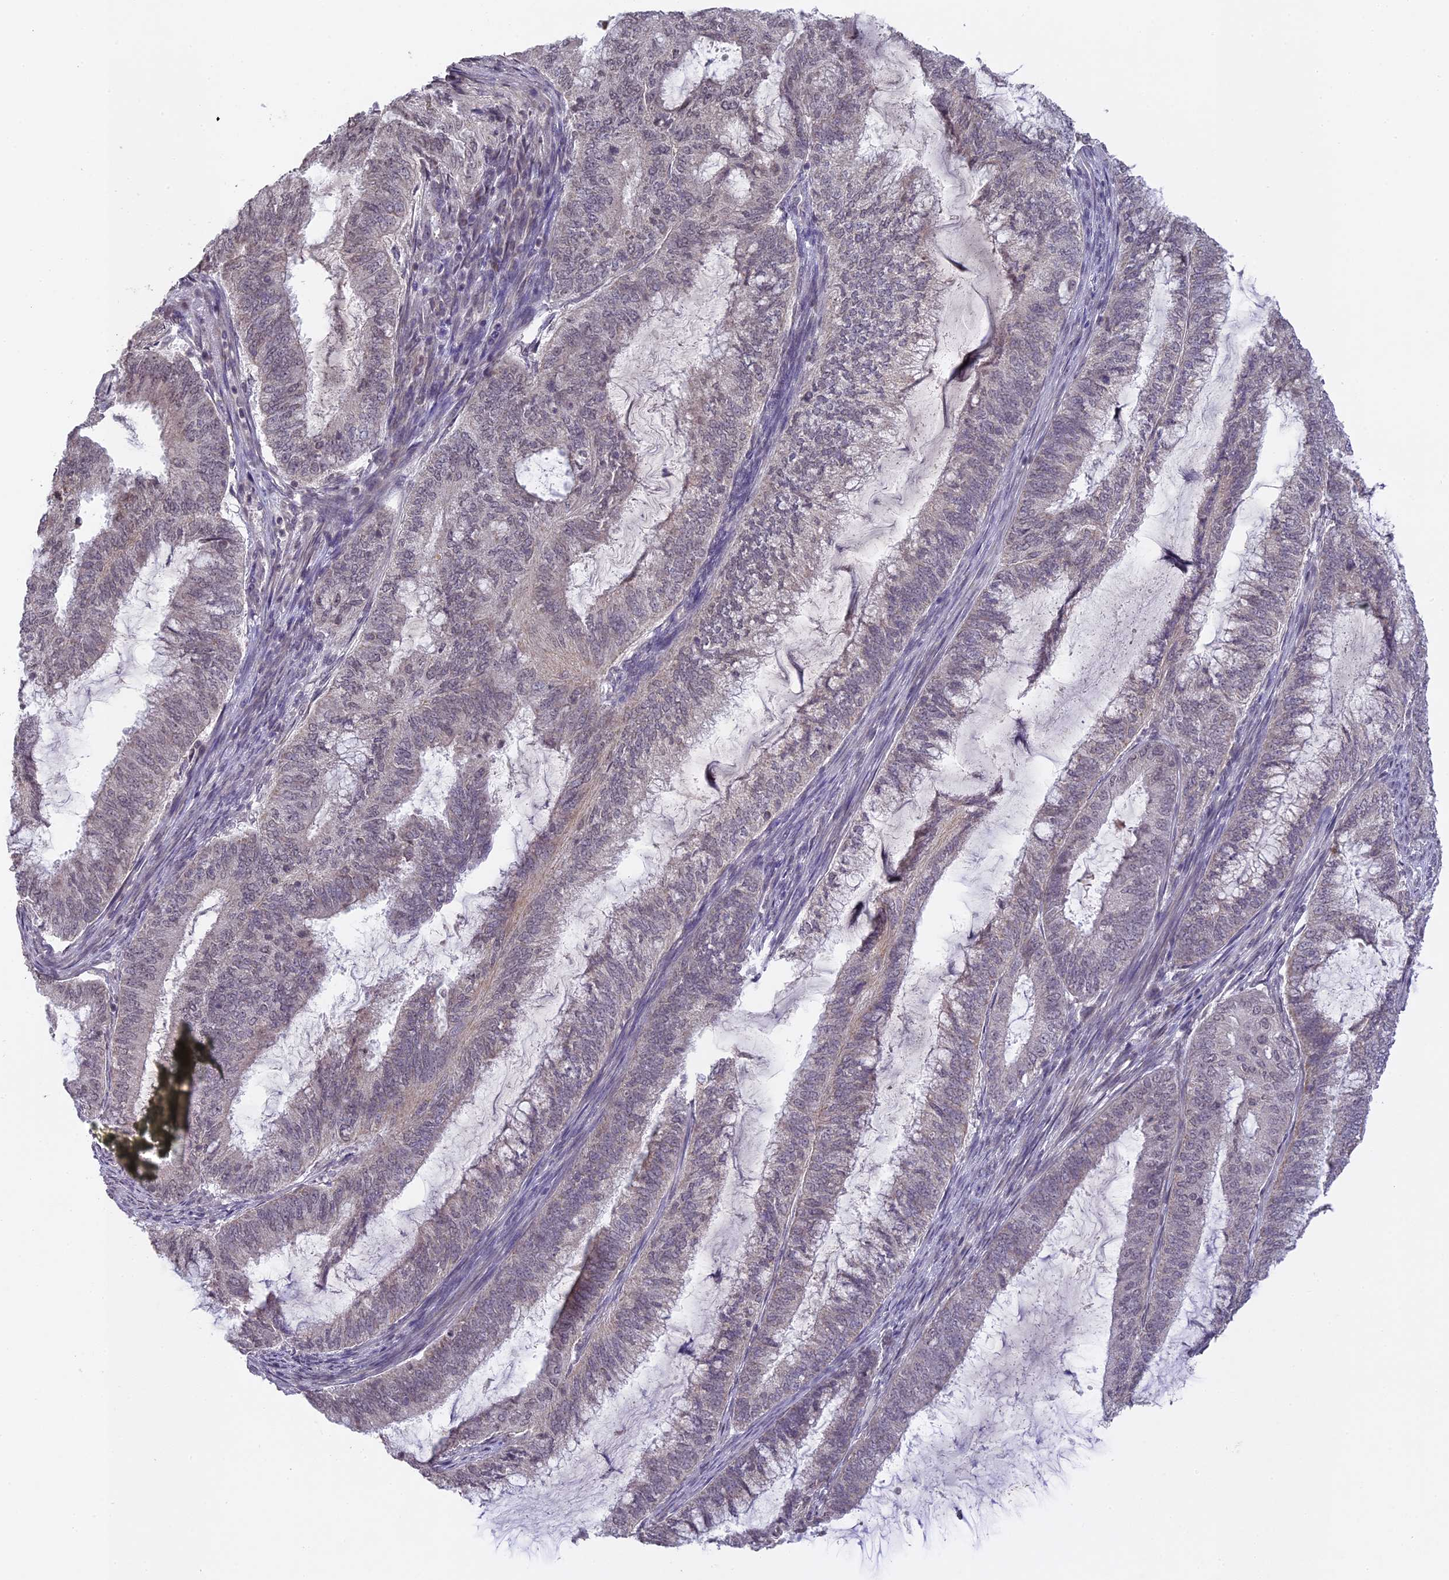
{"staining": {"intensity": "weak", "quantity": "<25%", "location": "nuclear"}, "tissue": "endometrial cancer", "cell_type": "Tumor cells", "image_type": "cancer", "snomed": [{"axis": "morphology", "description": "Adenocarcinoma, NOS"}, {"axis": "topography", "description": "Endometrium"}], "caption": "Tumor cells show no significant positivity in endometrial adenocarcinoma.", "gene": "ERG28", "patient": {"sex": "female", "age": 51}}